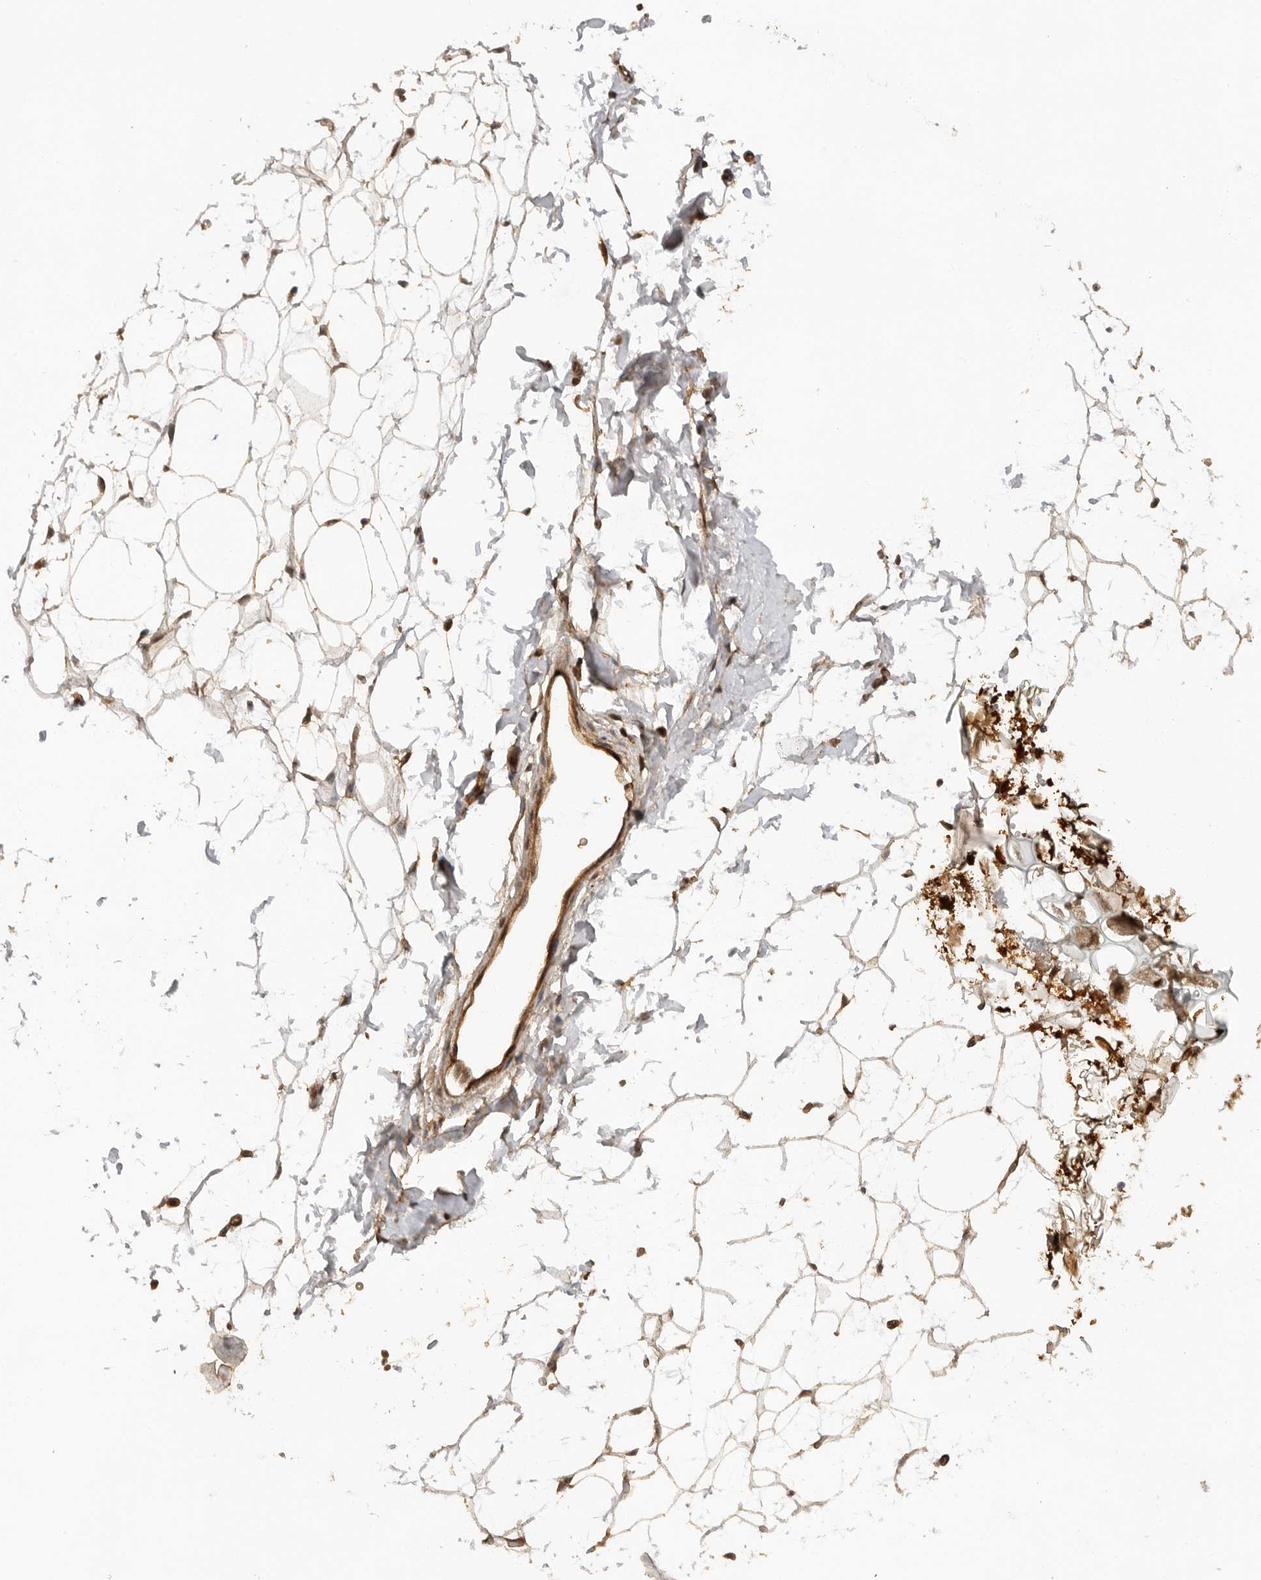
{"staining": {"intensity": "moderate", "quantity": ">75%", "location": "cytoplasmic/membranous"}, "tissue": "adipose tissue", "cell_type": "Adipocytes", "image_type": "normal", "snomed": [{"axis": "morphology", "description": "Normal tissue, NOS"}, {"axis": "topography", "description": "Breast"}], "caption": "Immunohistochemistry (IHC) histopathology image of benign adipose tissue stained for a protein (brown), which reveals medium levels of moderate cytoplasmic/membranous expression in about >75% of adipocytes.", "gene": "PRDX4", "patient": {"sex": "female", "age": 23}}